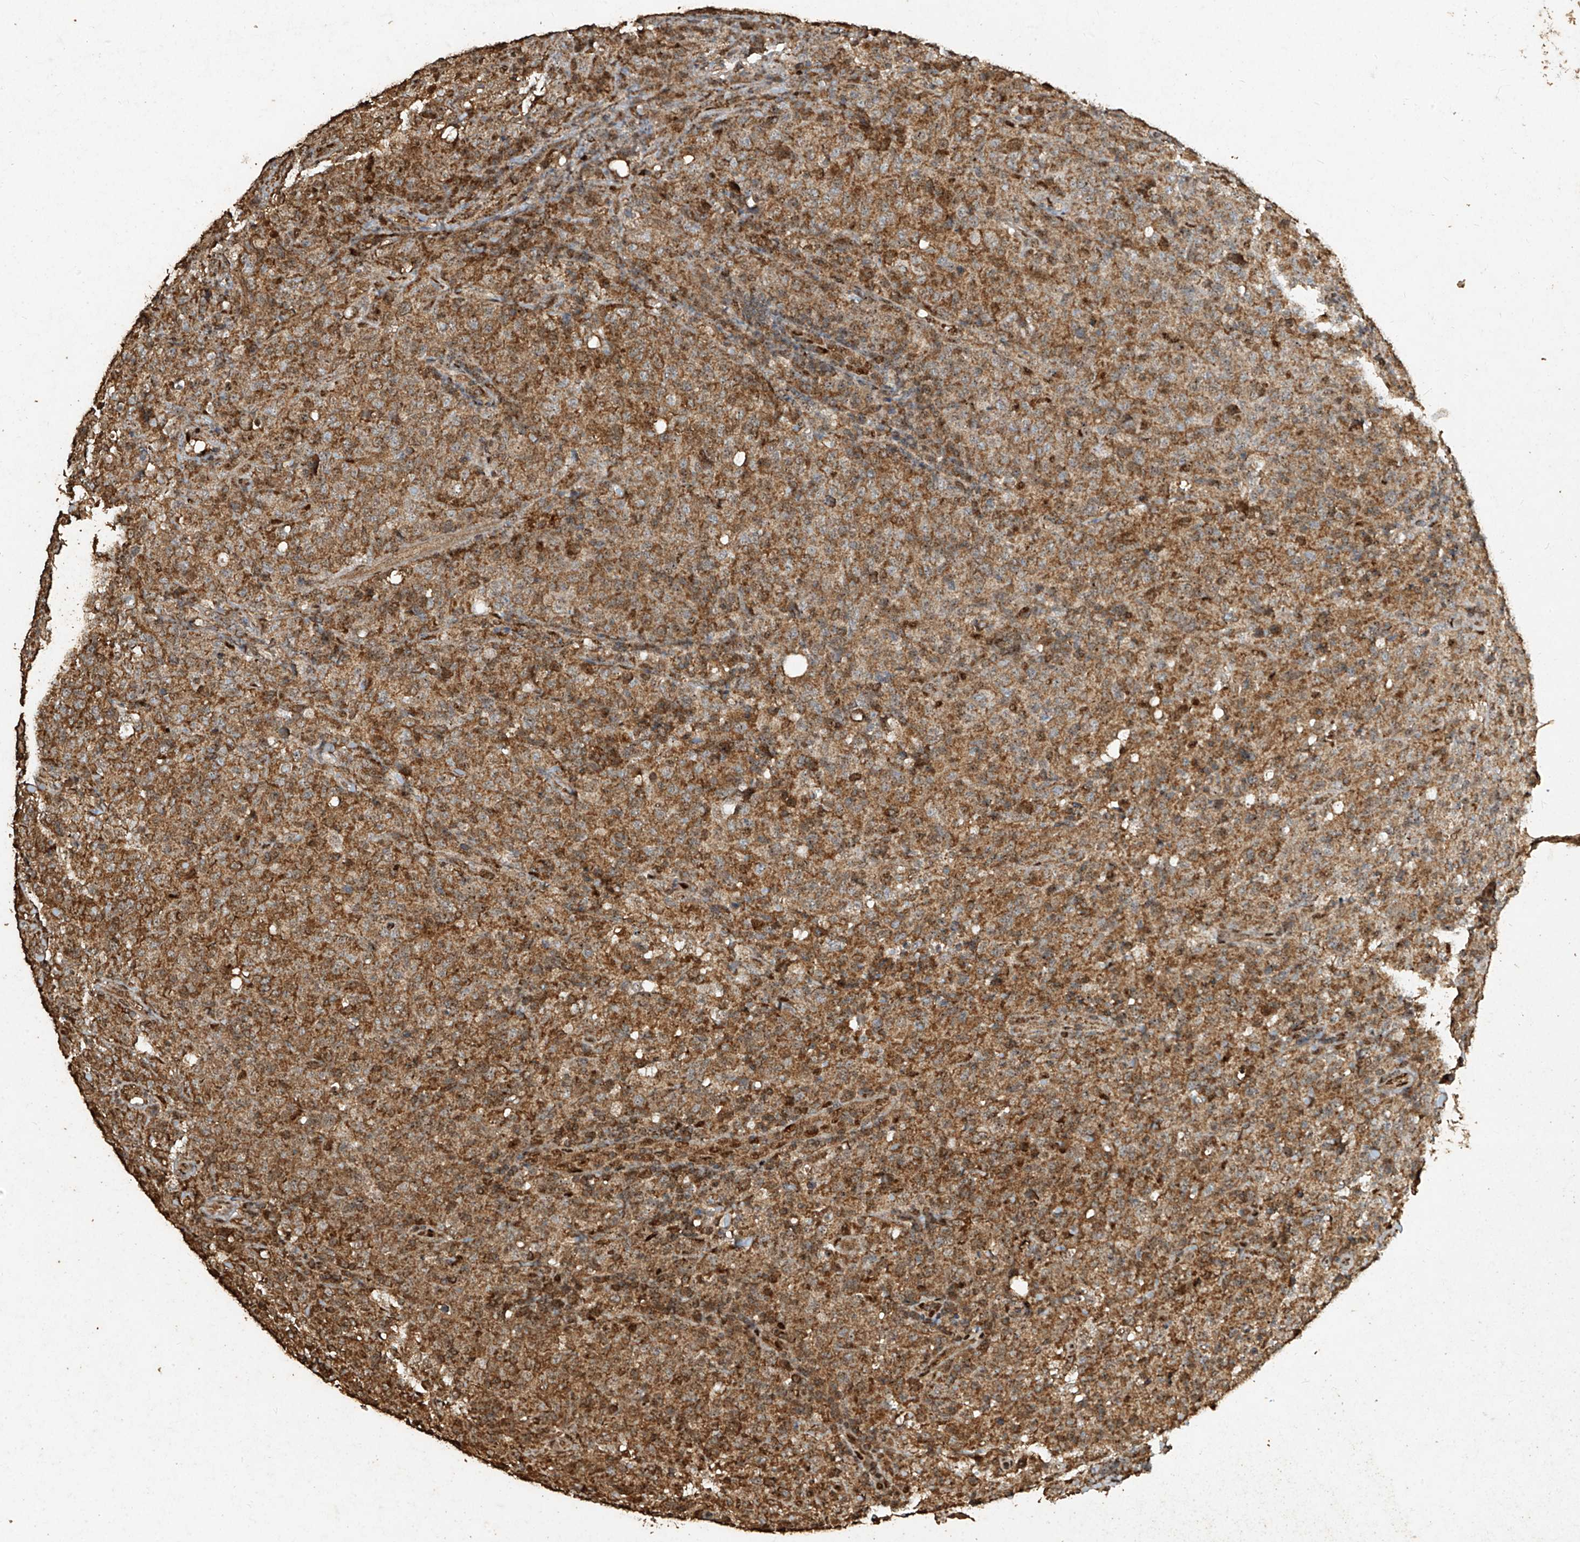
{"staining": {"intensity": "moderate", "quantity": ">75%", "location": "cytoplasmic/membranous"}, "tissue": "lymphoma", "cell_type": "Tumor cells", "image_type": "cancer", "snomed": [{"axis": "morphology", "description": "Malignant lymphoma, non-Hodgkin's type, High grade"}, {"axis": "topography", "description": "Tonsil"}], "caption": "Brown immunohistochemical staining in lymphoma displays moderate cytoplasmic/membranous staining in approximately >75% of tumor cells. Nuclei are stained in blue.", "gene": "ERBB3", "patient": {"sex": "female", "age": 36}}